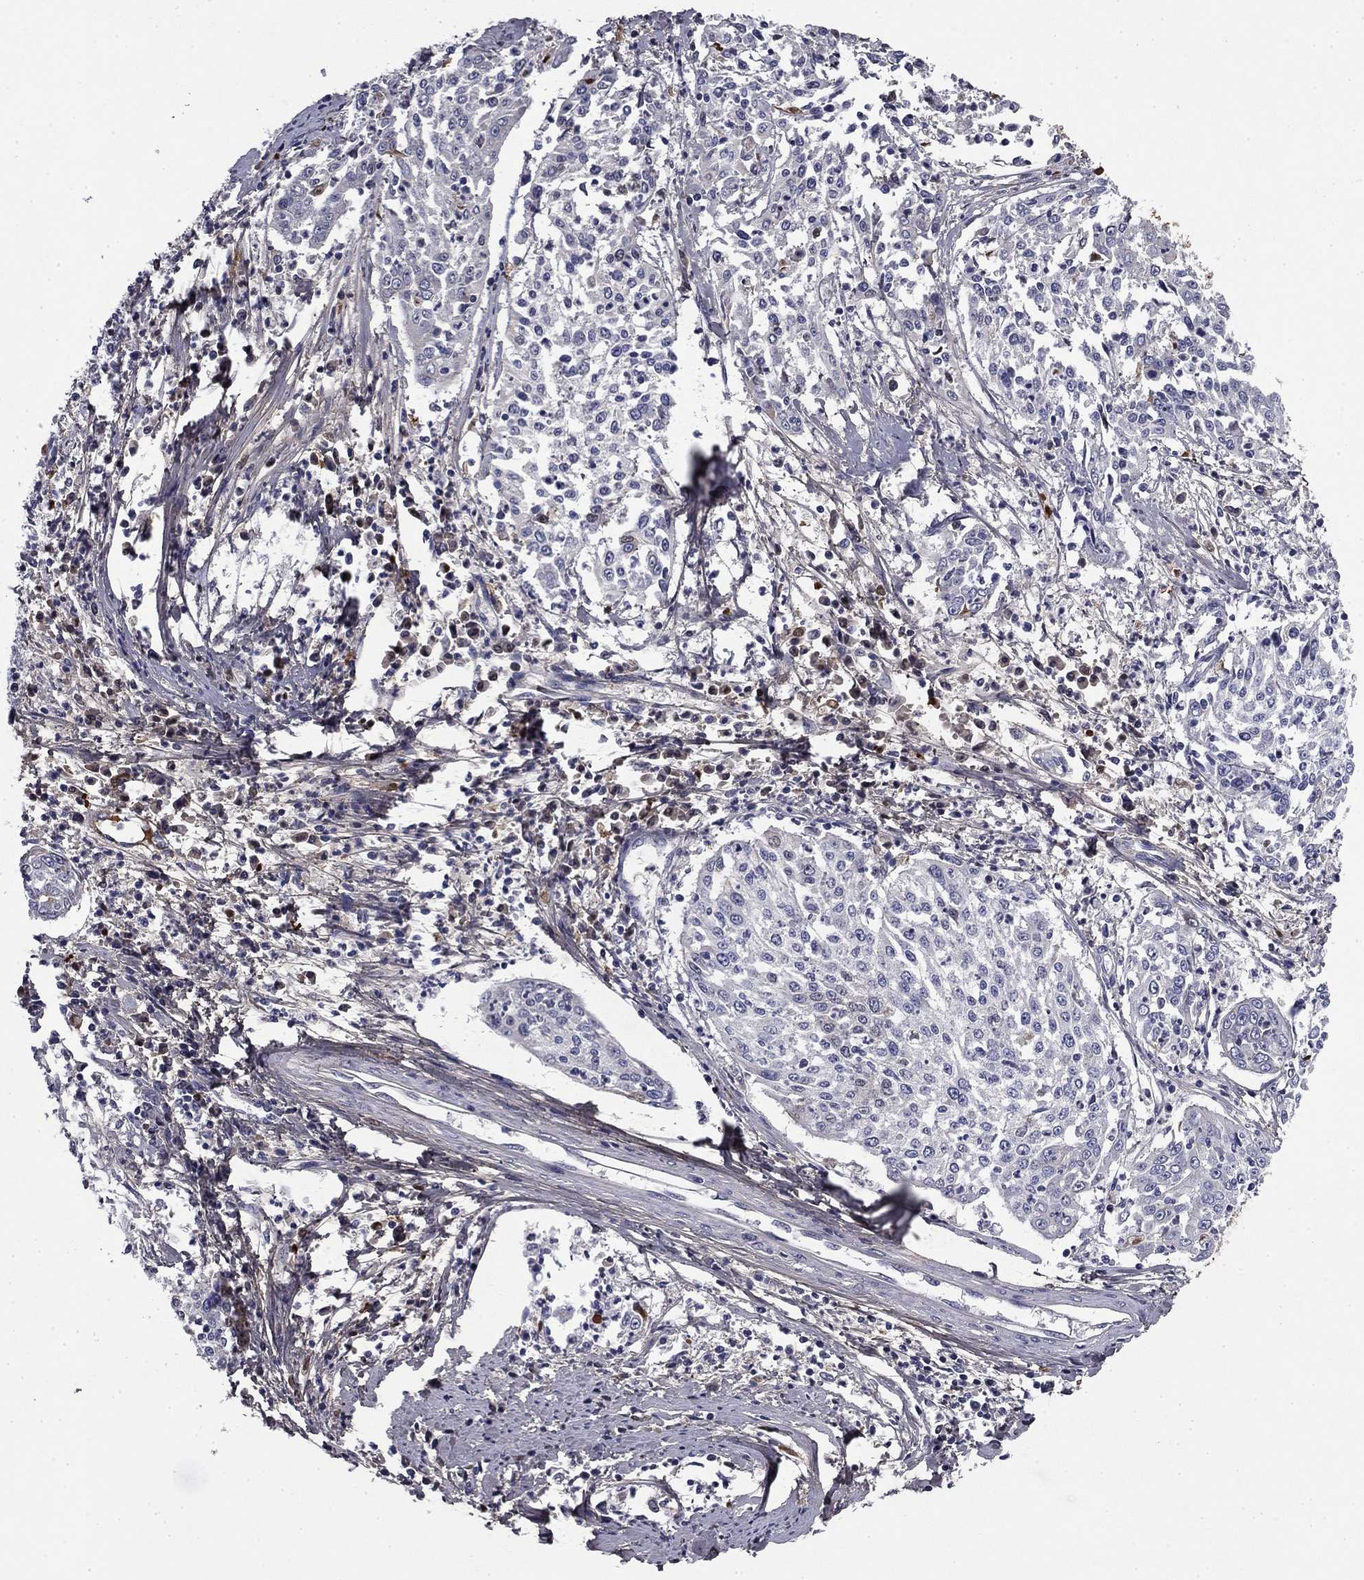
{"staining": {"intensity": "negative", "quantity": "none", "location": "none"}, "tissue": "cervical cancer", "cell_type": "Tumor cells", "image_type": "cancer", "snomed": [{"axis": "morphology", "description": "Squamous cell carcinoma, NOS"}, {"axis": "topography", "description": "Cervix"}], "caption": "This is an immunohistochemistry photomicrograph of human cervical cancer. There is no expression in tumor cells.", "gene": "COL2A1", "patient": {"sex": "female", "age": 41}}